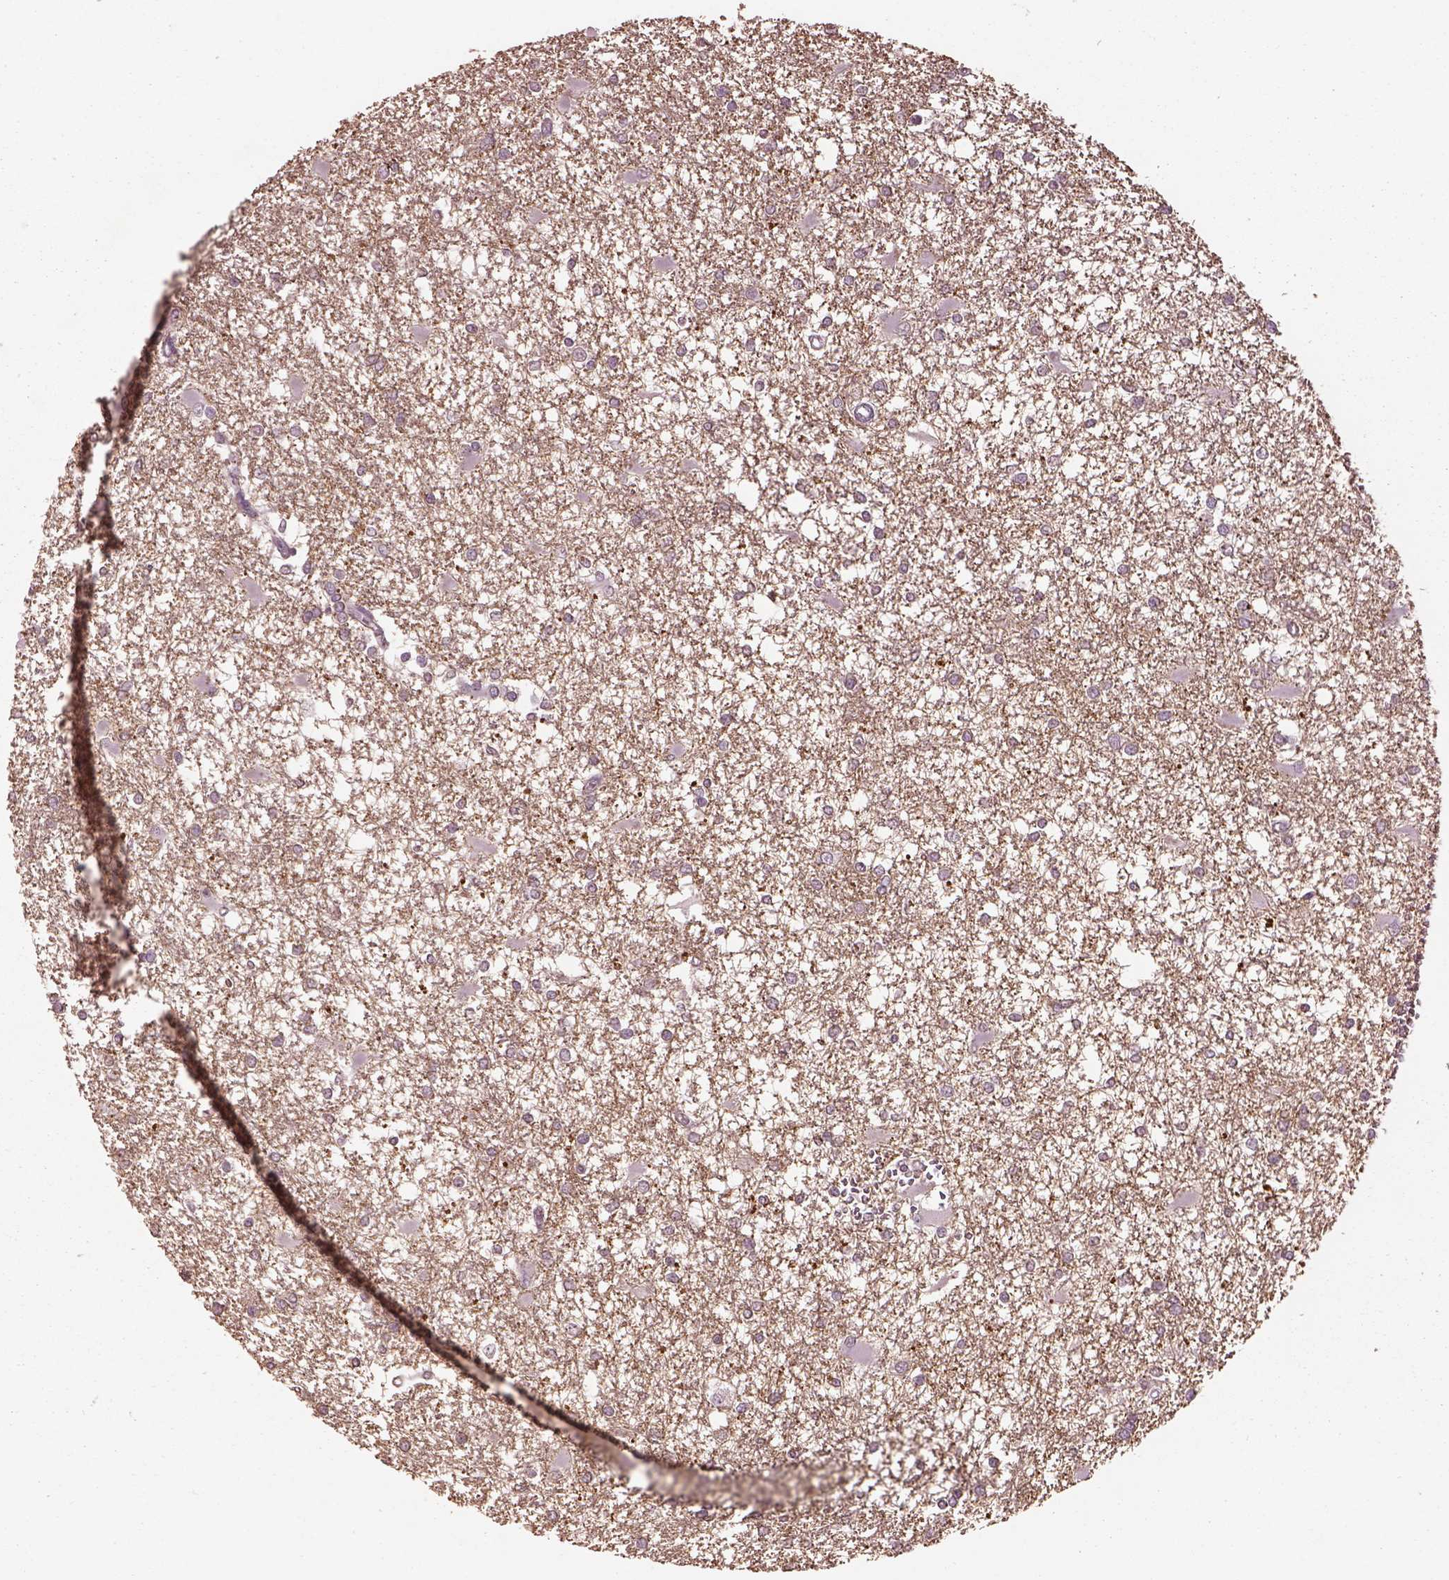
{"staining": {"intensity": "negative", "quantity": "none", "location": "none"}, "tissue": "glioma", "cell_type": "Tumor cells", "image_type": "cancer", "snomed": [{"axis": "morphology", "description": "Glioma, malignant, High grade"}, {"axis": "topography", "description": "Cerebral cortex"}], "caption": "Malignant high-grade glioma was stained to show a protein in brown. There is no significant positivity in tumor cells. Brightfield microscopy of immunohistochemistry stained with DAB (3,3'-diaminobenzidine) (brown) and hematoxylin (blue), captured at high magnification.", "gene": "KCNIP3", "patient": {"sex": "male", "age": 79}}